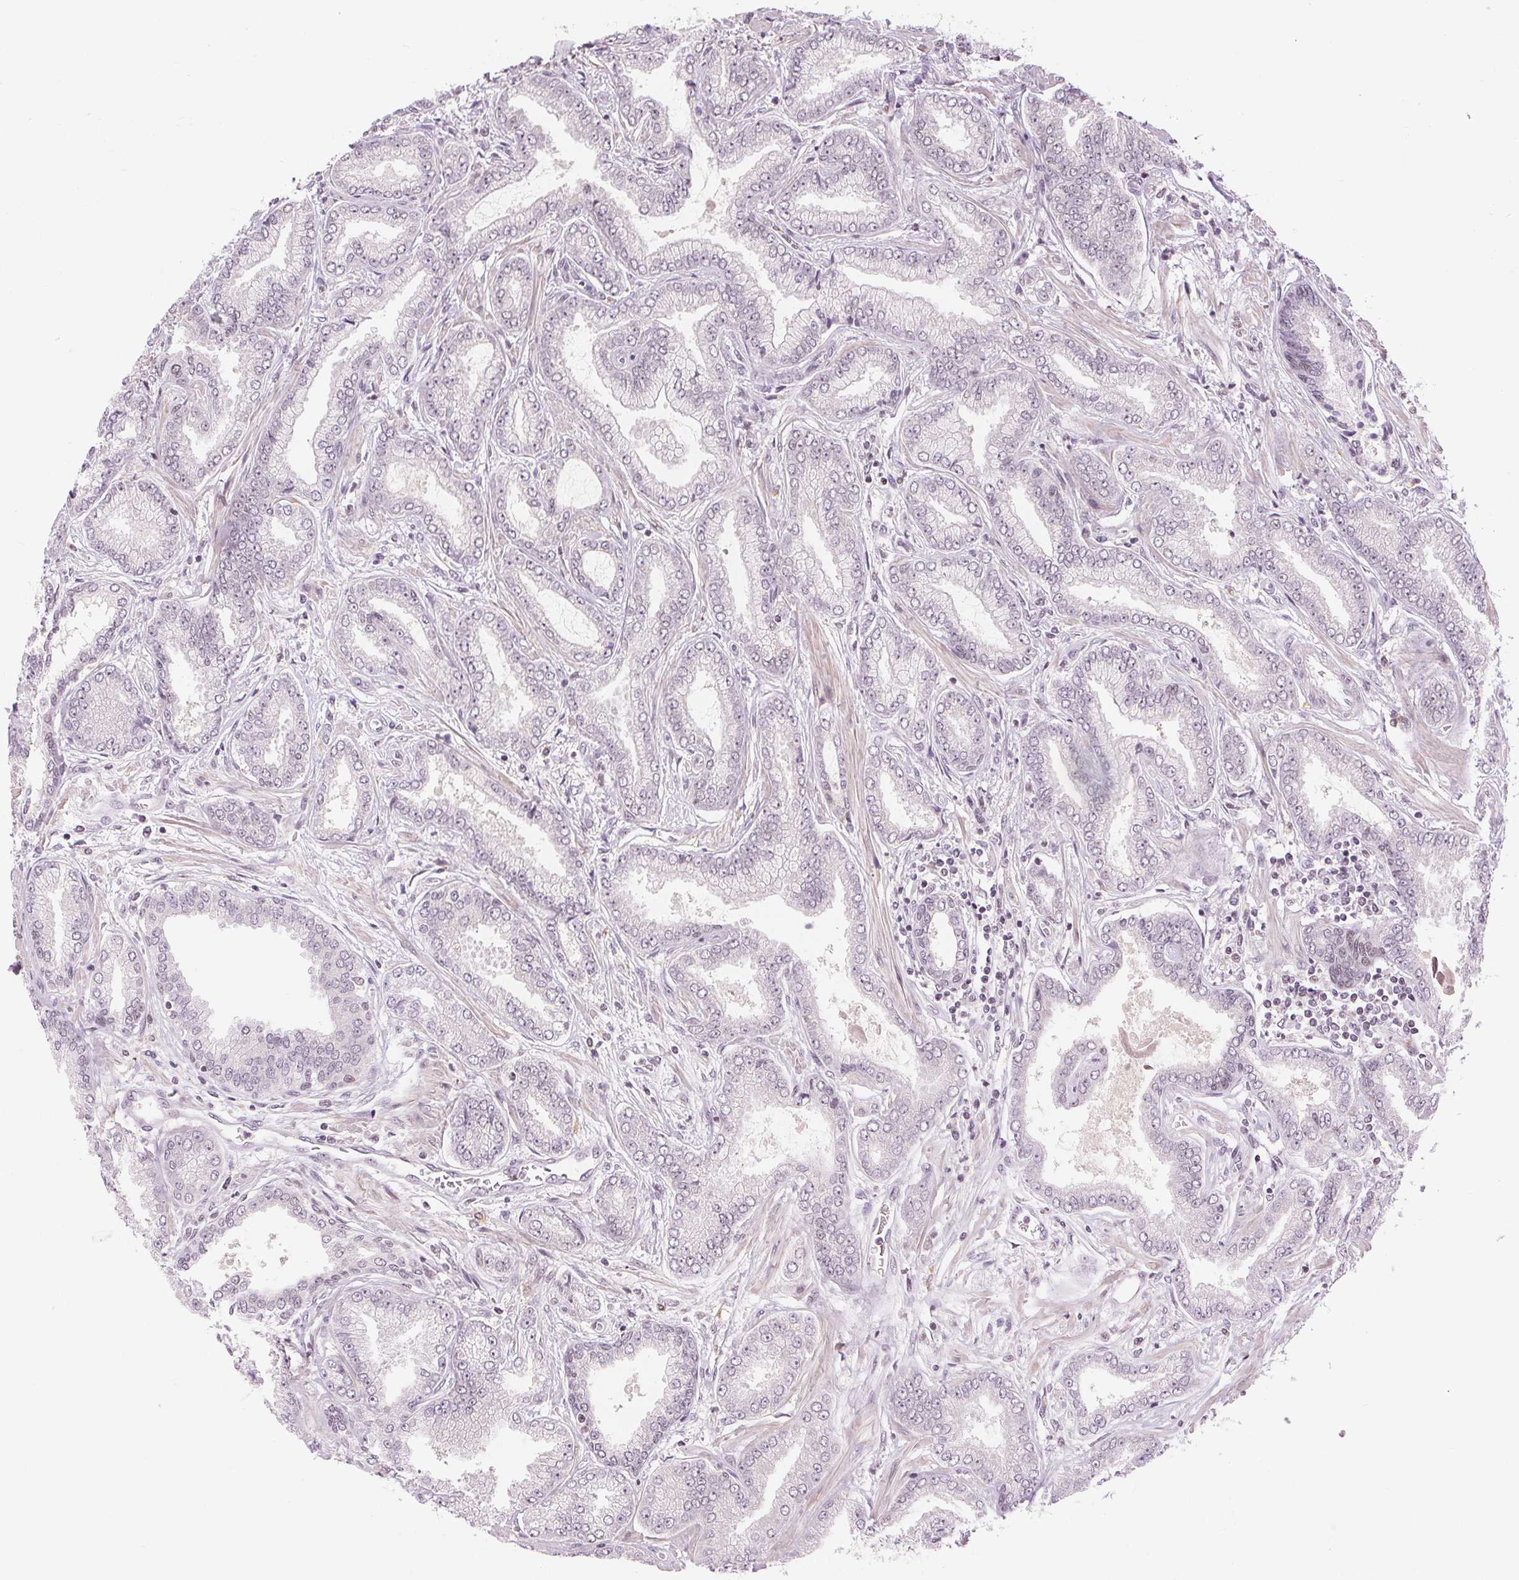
{"staining": {"intensity": "negative", "quantity": "none", "location": "none"}, "tissue": "prostate cancer", "cell_type": "Tumor cells", "image_type": "cancer", "snomed": [{"axis": "morphology", "description": "Adenocarcinoma, Low grade"}, {"axis": "topography", "description": "Prostate"}], "caption": "Immunohistochemical staining of human prostate cancer (adenocarcinoma (low-grade)) demonstrates no significant staining in tumor cells. (Brightfield microscopy of DAB immunohistochemistry (IHC) at high magnification).", "gene": "DEK", "patient": {"sex": "male", "age": 55}}